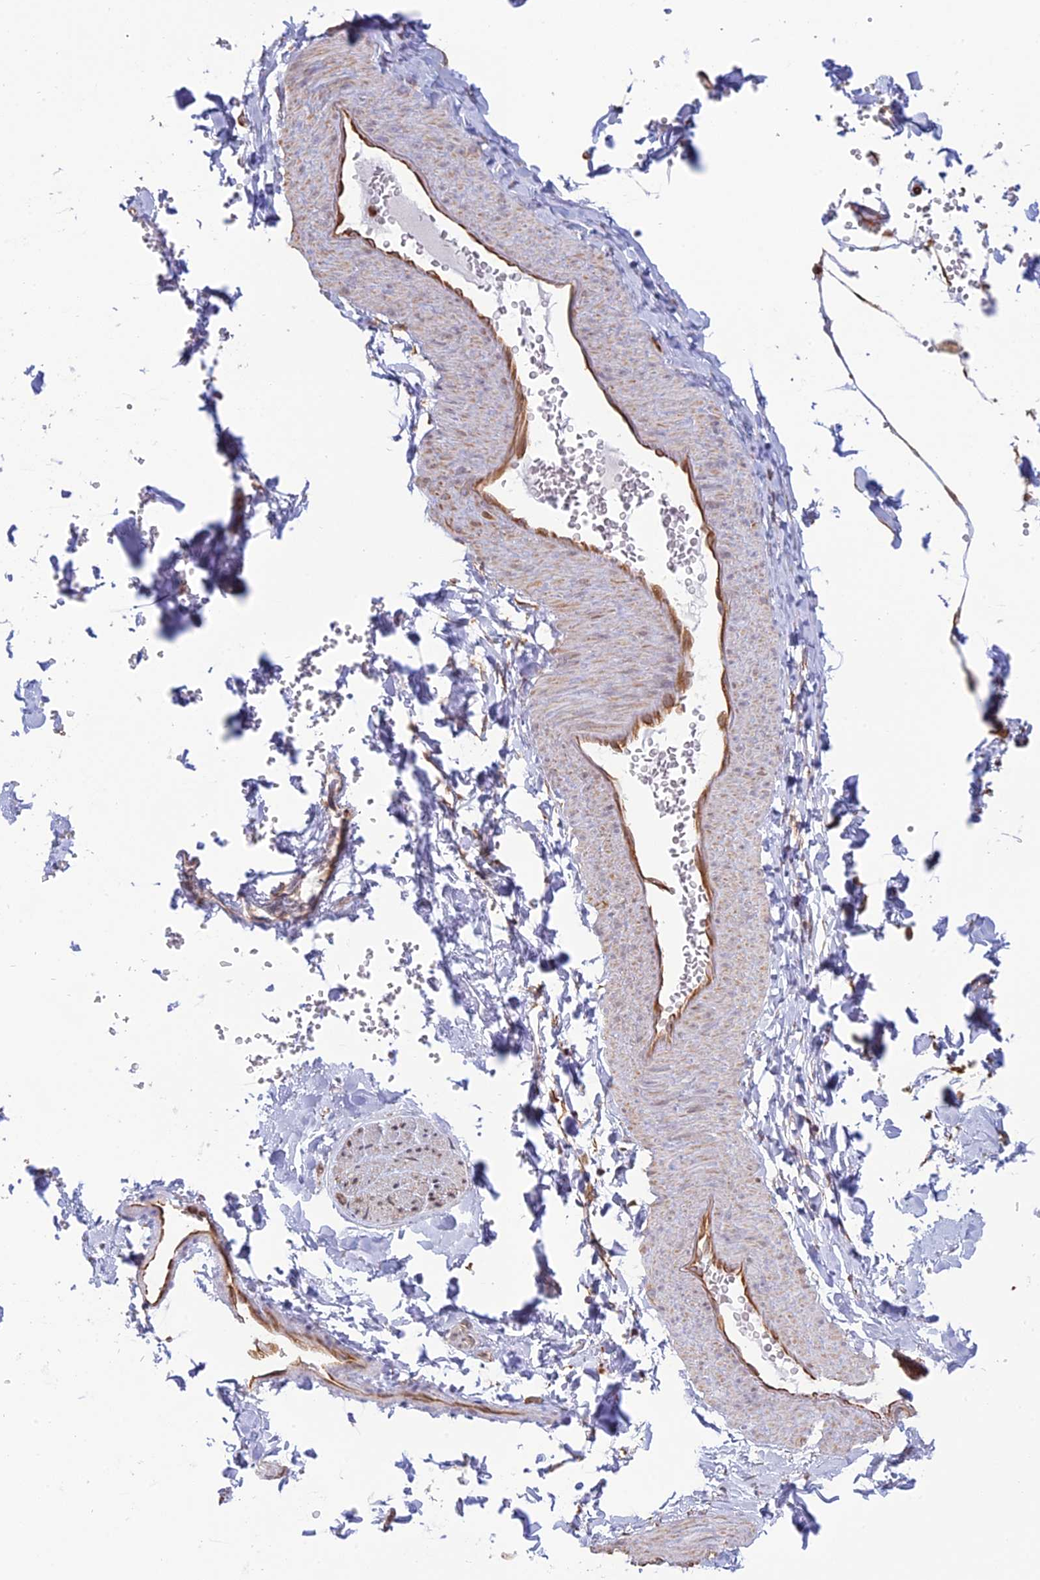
{"staining": {"intensity": "weak", "quantity": ">75%", "location": "cytoplasmic/membranous"}, "tissue": "adipose tissue", "cell_type": "Adipocytes", "image_type": "normal", "snomed": [{"axis": "morphology", "description": "Normal tissue, NOS"}, {"axis": "topography", "description": "Gallbladder"}, {"axis": "topography", "description": "Peripheral nerve tissue"}], "caption": "Immunohistochemistry (DAB (3,3'-diaminobenzidine)) staining of normal adipose tissue reveals weak cytoplasmic/membranous protein expression in about >75% of adipocytes.", "gene": "APOBR", "patient": {"sex": "male", "age": 38}}